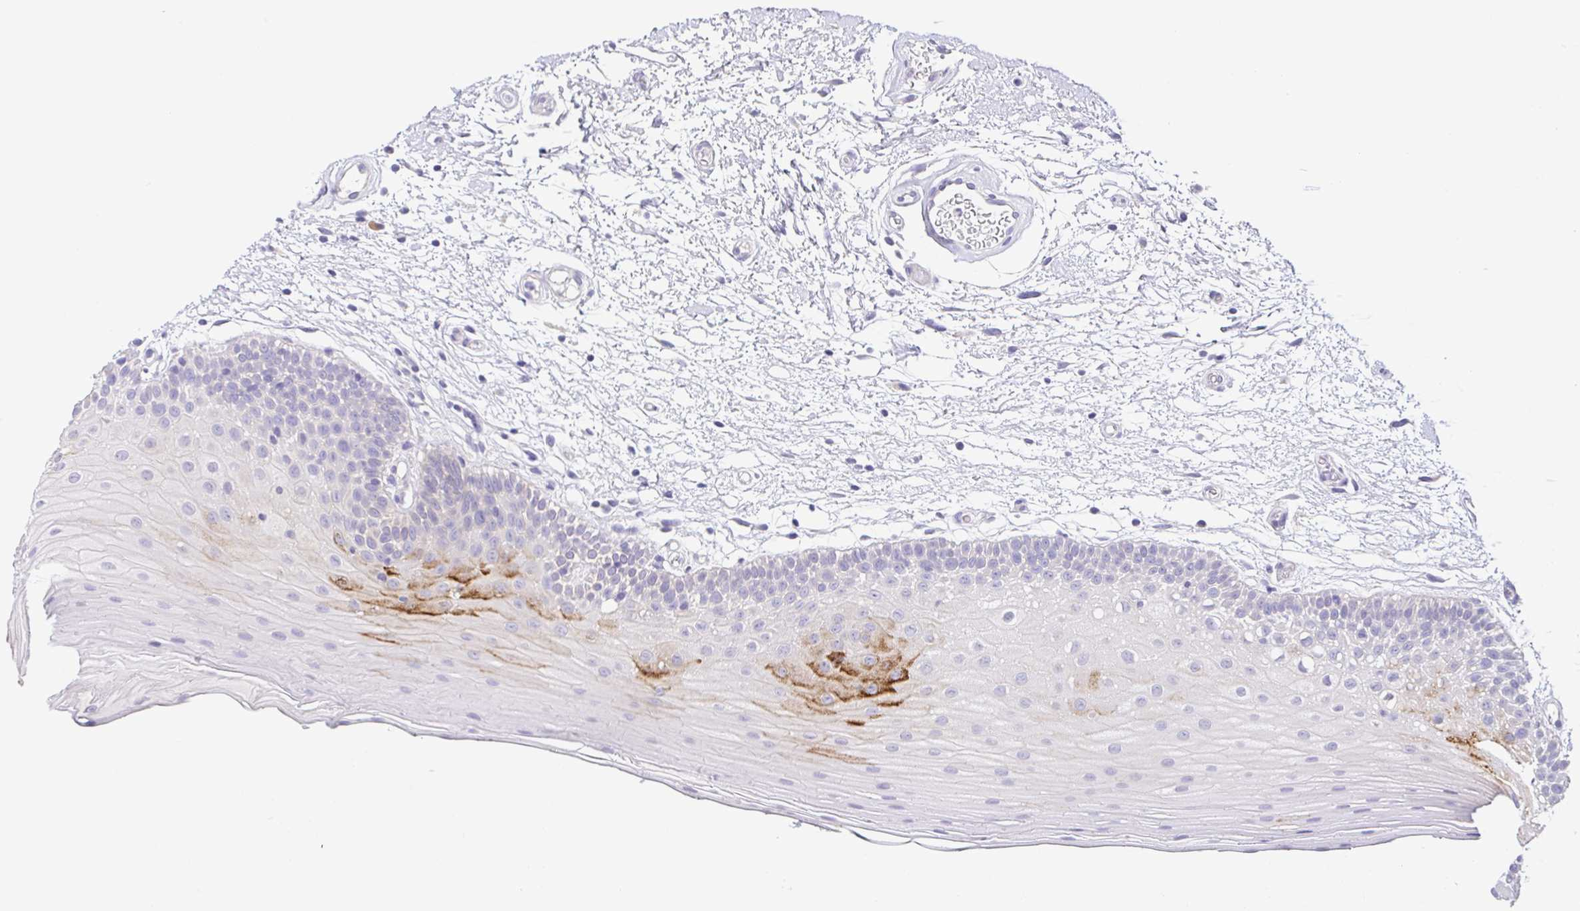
{"staining": {"intensity": "strong", "quantity": "25%-75%", "location": "cytoplasmic/membranous"}, "tissue": "oral mucosa", "cell_type": "Squamous epithelial cells", "image_type": "normal", "snomed": [{"axis": "morphology", "description": "Normal tissue, NOS"}, {"axis": "morphology", "description": "Squamous cell carcinoma, NOS"}, {"axis": "topography", "description": "Oral tissue"}, {"axis": "topography", "description": "Tounge, NOS"}, {"axis": "topography", "description": "Head-Neck"}], "caption": "Immunohistochemical staining of normal human oral mucosa exhibits 25%-75% levels of strong cytoplasmic/membranous protein expression in about 25%-75% of squamous epithelial cells. Ihc stains the protein in brown and the nuclei are stained blue.", "gene": "KRTDAP", "patient": {"sex": "male", "age": 62}}